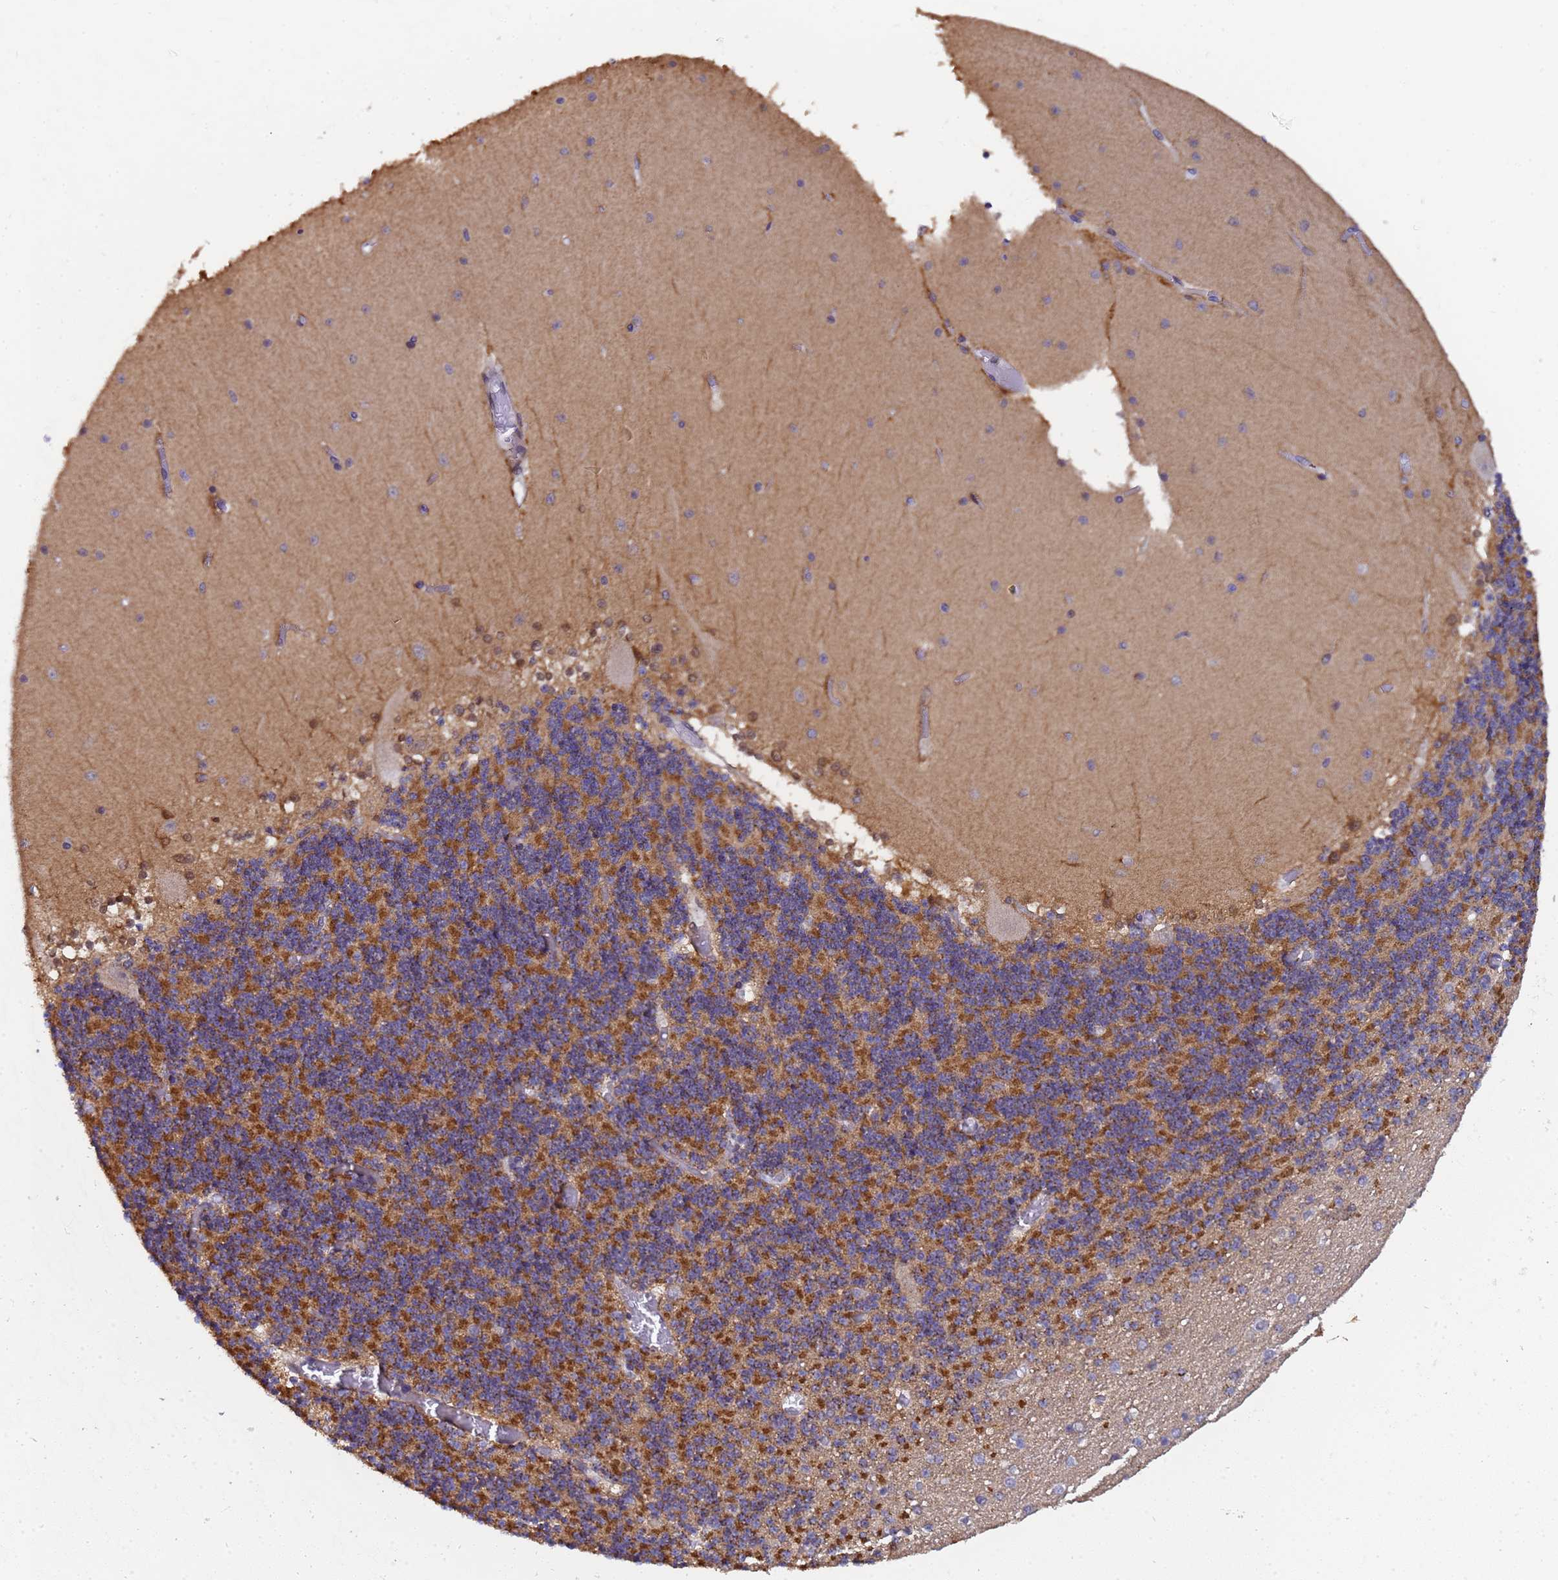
{"staining": {"intensity": "strong", "quantity": "25%-75%", "location": "cytoplasmic/membranous"}, "tissue": "cerebellum", "cell_type": "Cells in granular layer", "image_type": "normal", "snomed": [{"axis": "morphology", "description": "Normal tissue, NOS"}, {"axis": "topography", "description": "Cerebellum"}], "caption": "Benign cerebellum reveals strong cytoplasmic/membranous expression in about 25%-75% of cells in granular layer, visualized by immunohistochemistry.", "gene": "ANAPC13", "patient": {"sex": "female", "age": 28}}